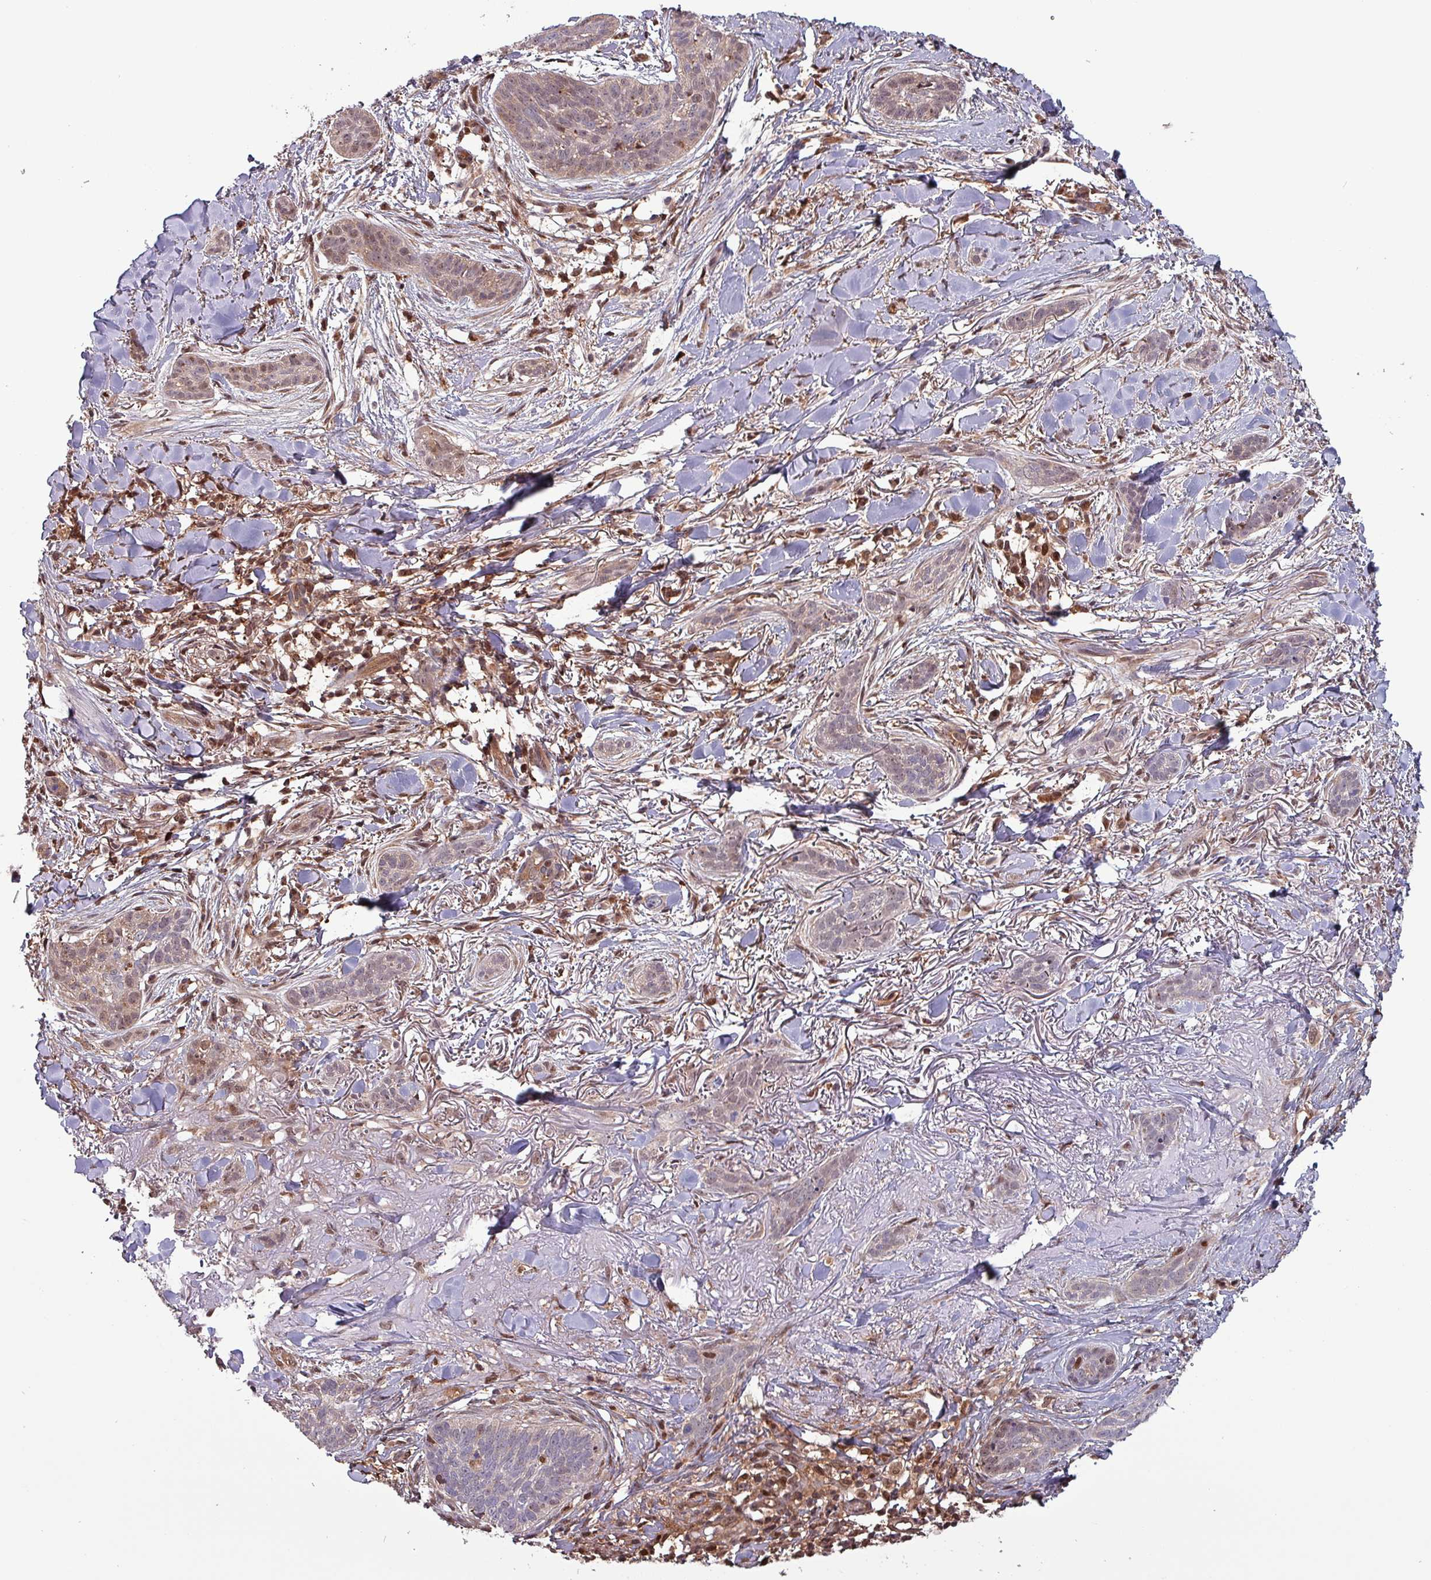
{"staining": {"intensity": "weak", "quantity": "<25%", "location": "cytoplasmic/membranous,nuclear"}, "tissue": "skin cancer", "cell_type": "Tumor cells", "image_type": "cancer", "snomed": [{"axis": "morphology", "description": "Basal cell carcinoma"}, {"axis": "topography", "description": "Skin"}], "caption": "Immunohistochemistry histopathology image of human basal cell carcinoma (skin) stained for a protein (brown), which shows no staining in tumor cells.", "gene": "PSMB8", "patient": {"sex": "male", "age": 52}}